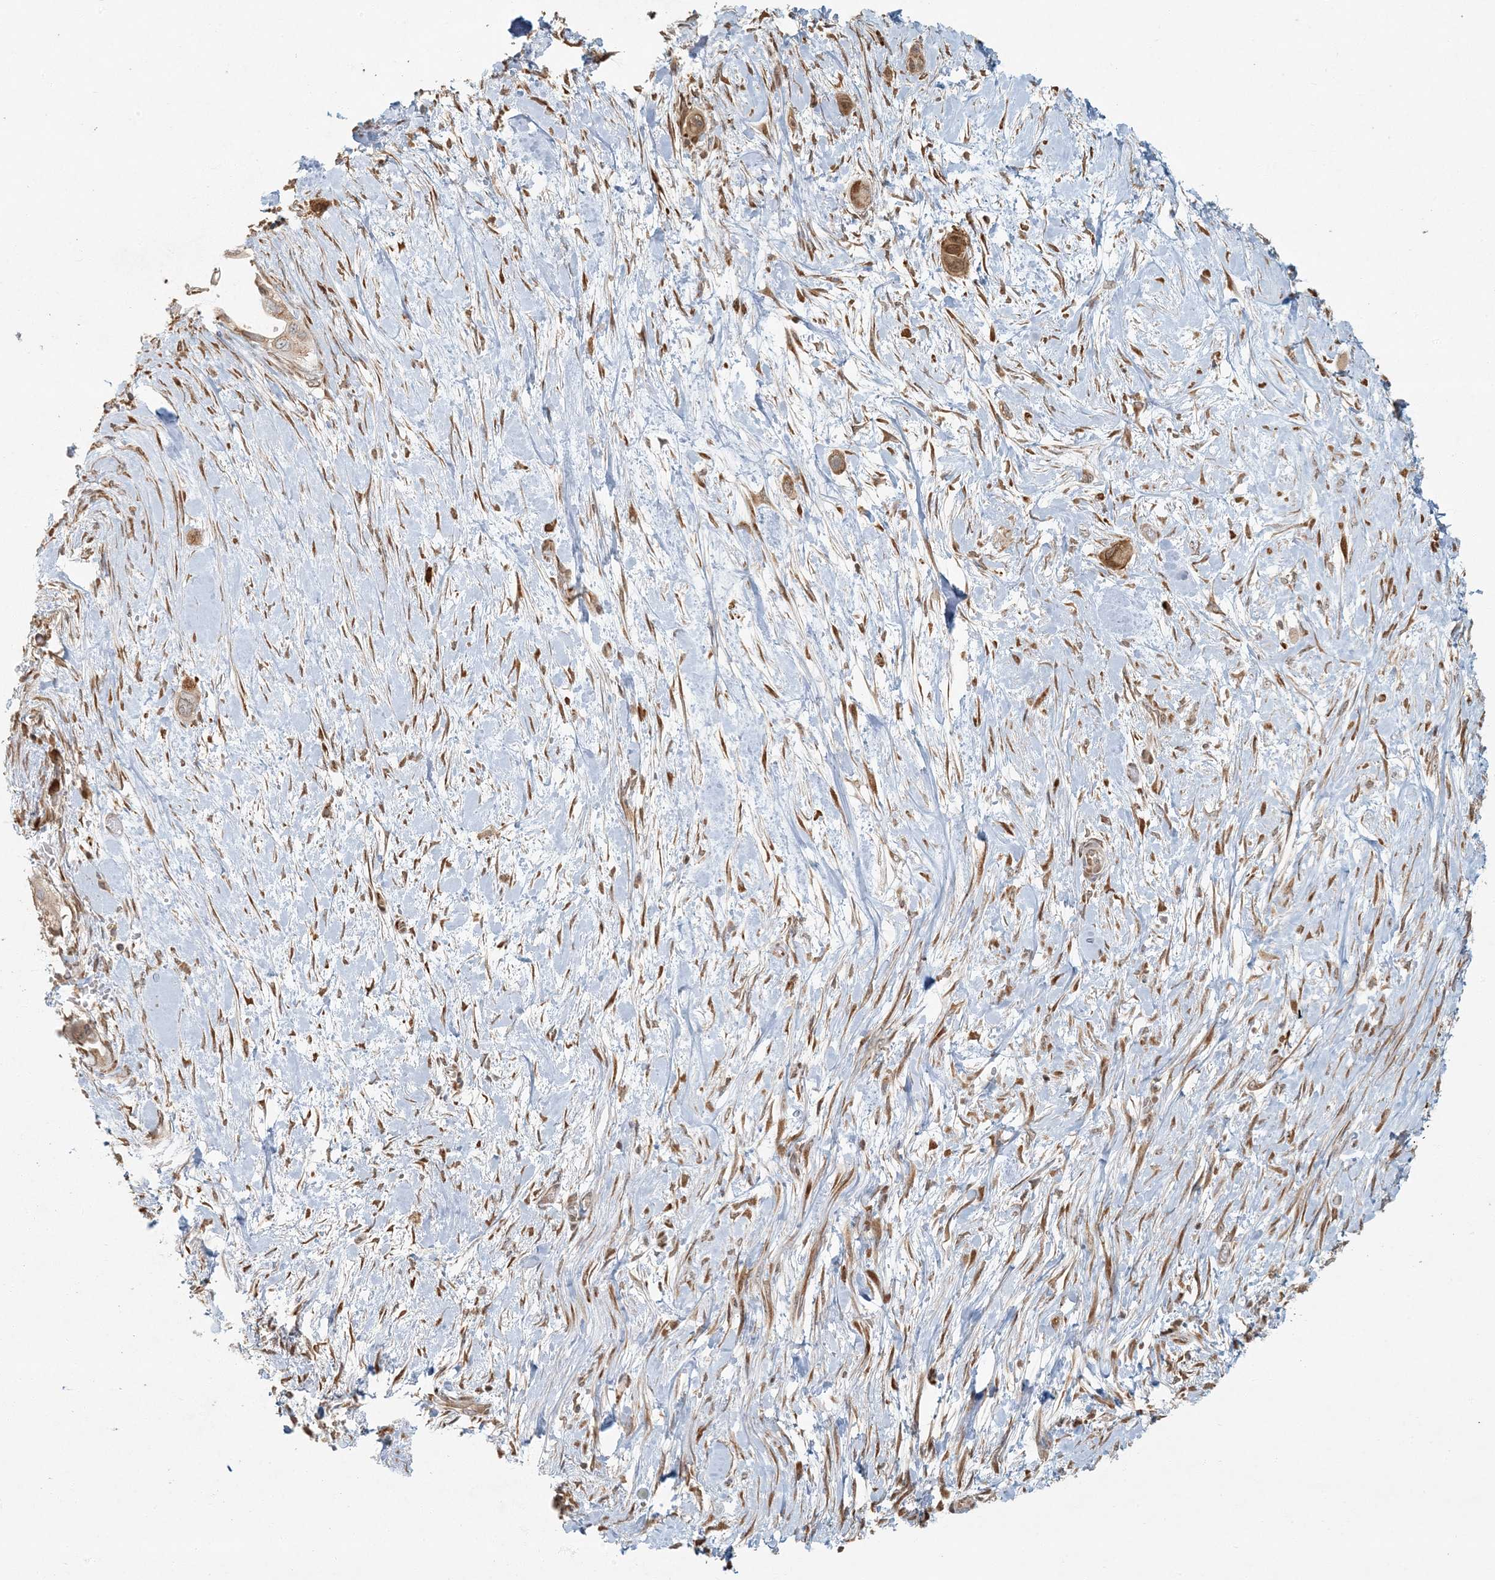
{"staining": {"intensity": "moderate", "quantity": ">75%", "location": "cytoplasmic/membranous,nuclear"}, "tissue": "pancreatic cancer", "cell_type": "Tumor cells", "image_type": "cancer", "snomed": [{"axis": "morphology", "description": "Adenocarcinoma, NOS"}, {"axis": "topography", "description": "Pancreas"}], "caption": "Adenocarcinoma (pancreatic) stained with immunohistochemistry (IHC) displays moderate cytoplasmic/membranous and nuclear expression in approximately >75% of tumor cells. (IHC, brightfield microscopy, high magnification).", "gene": "AK9", "patient": {"sex": "male", "age": 68}}